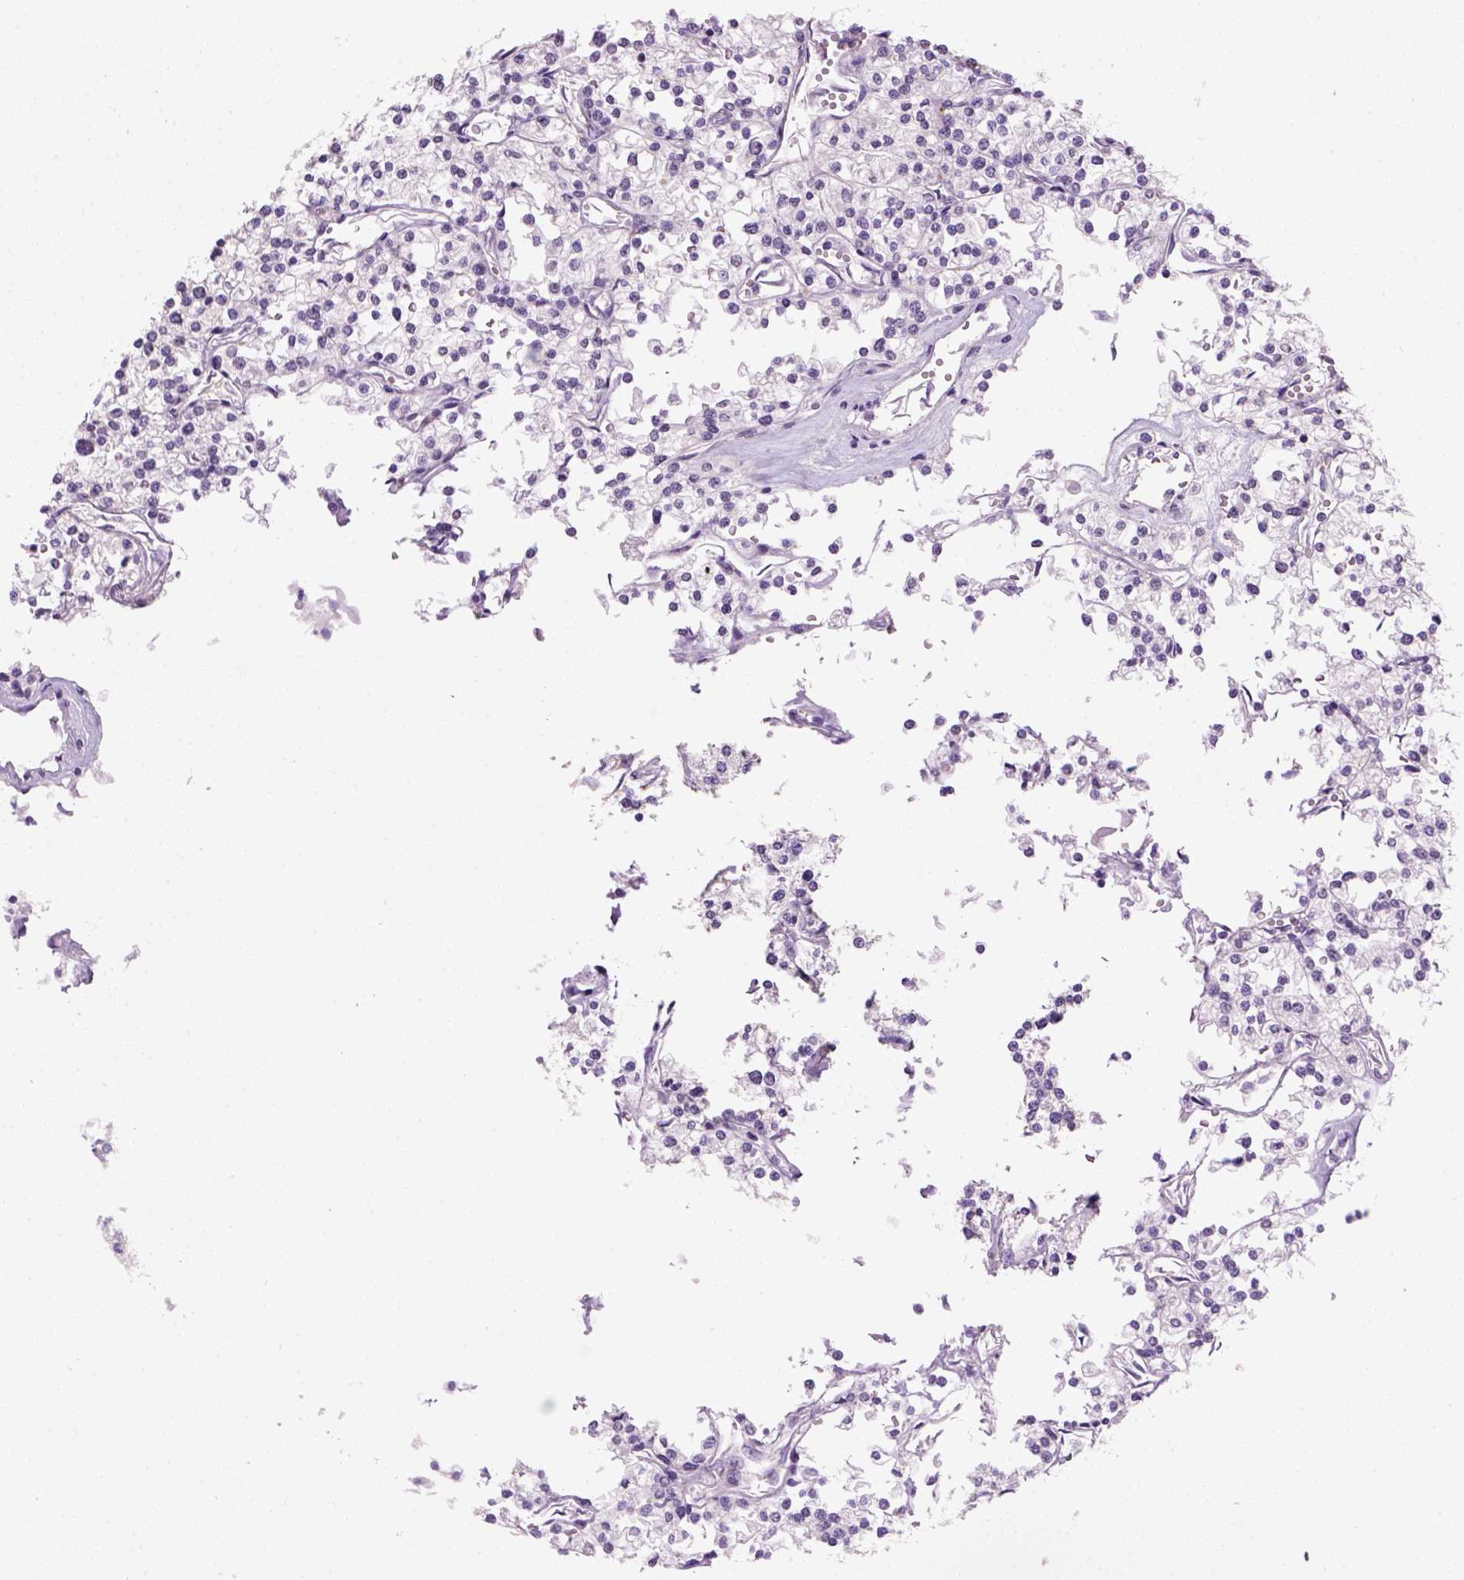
{"staining": {"intensity": "negative", "quantity": "none", "location": "none"}, "tissue": "renal cancer", "cell_type": "Tumor cells", "image_type": "cancer", "snomed": [{"axis": "morphology", "description": "Adenocarcinoma, NOS"}, {"axis": "topography", "description": "Kidney"}], "caption": "The micrograph exhibits no significant expression in tumor cells of renal cancer (adenocarcinoma).", "gene": "KRT71", "patient": {"sex": "male", "age": 80}}